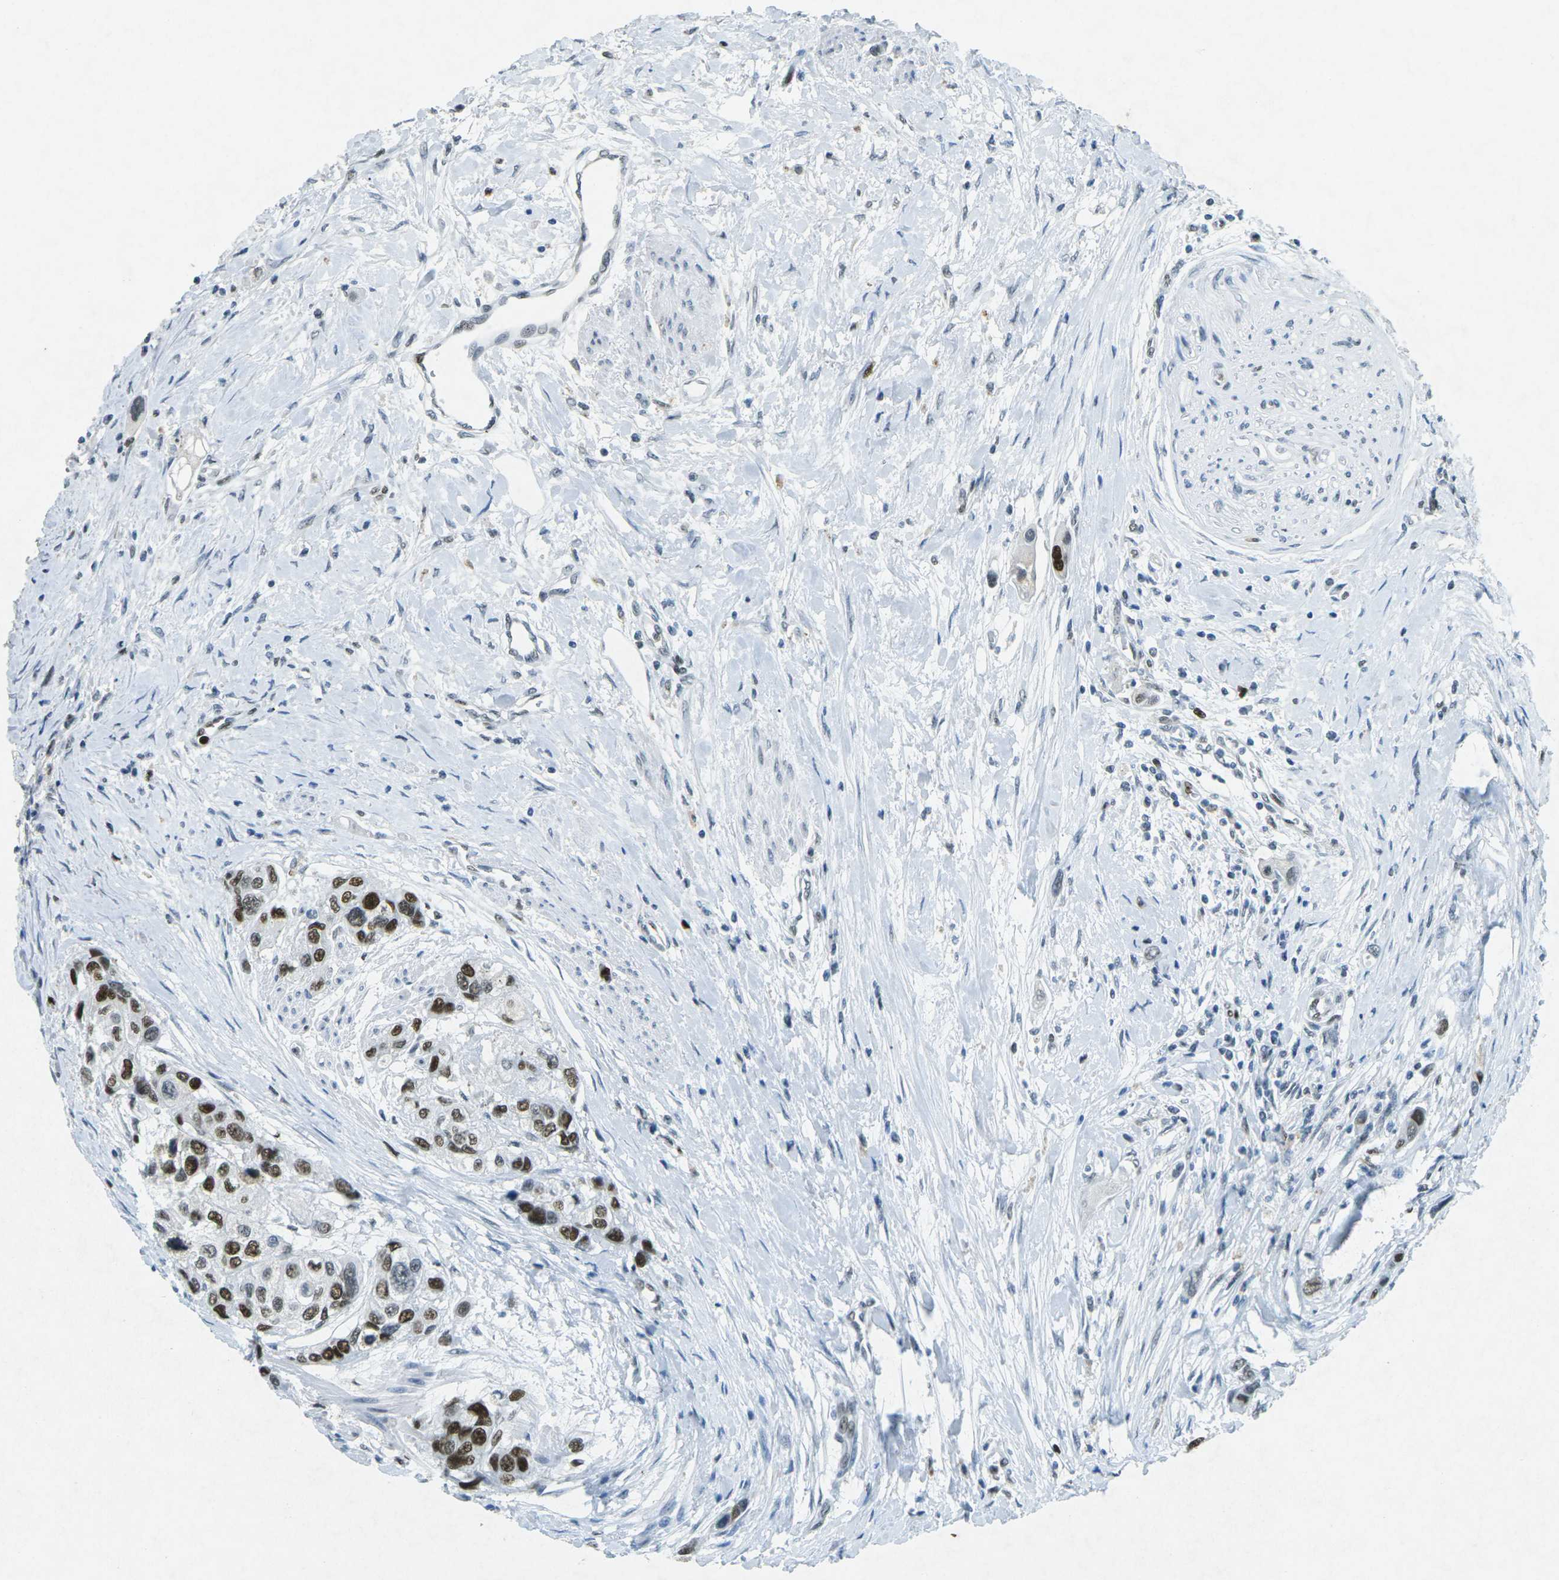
{"staining": {"intensity": "strong", "quantity": ">75%", "location": "nuclear"}, "tissue": "urothelial cancer", "cell_type": "Tumor cells", "image_type": "cancer", "snomed": [{"axis": "morphology", "description": "Urothelial carcinoma, High grade"}, {"axis": "topography", "description": "Urinary bladder"}], "caption": "Tumor cells show high levels of strong nuclear positivity in about >75% of cells in human urothelial carcinoma (high-grade). (brown staining indicates protein expression, while blue staining denotes nuclei).", "gene": "RB1", "patient": {"sex": "female", "age": 56}}